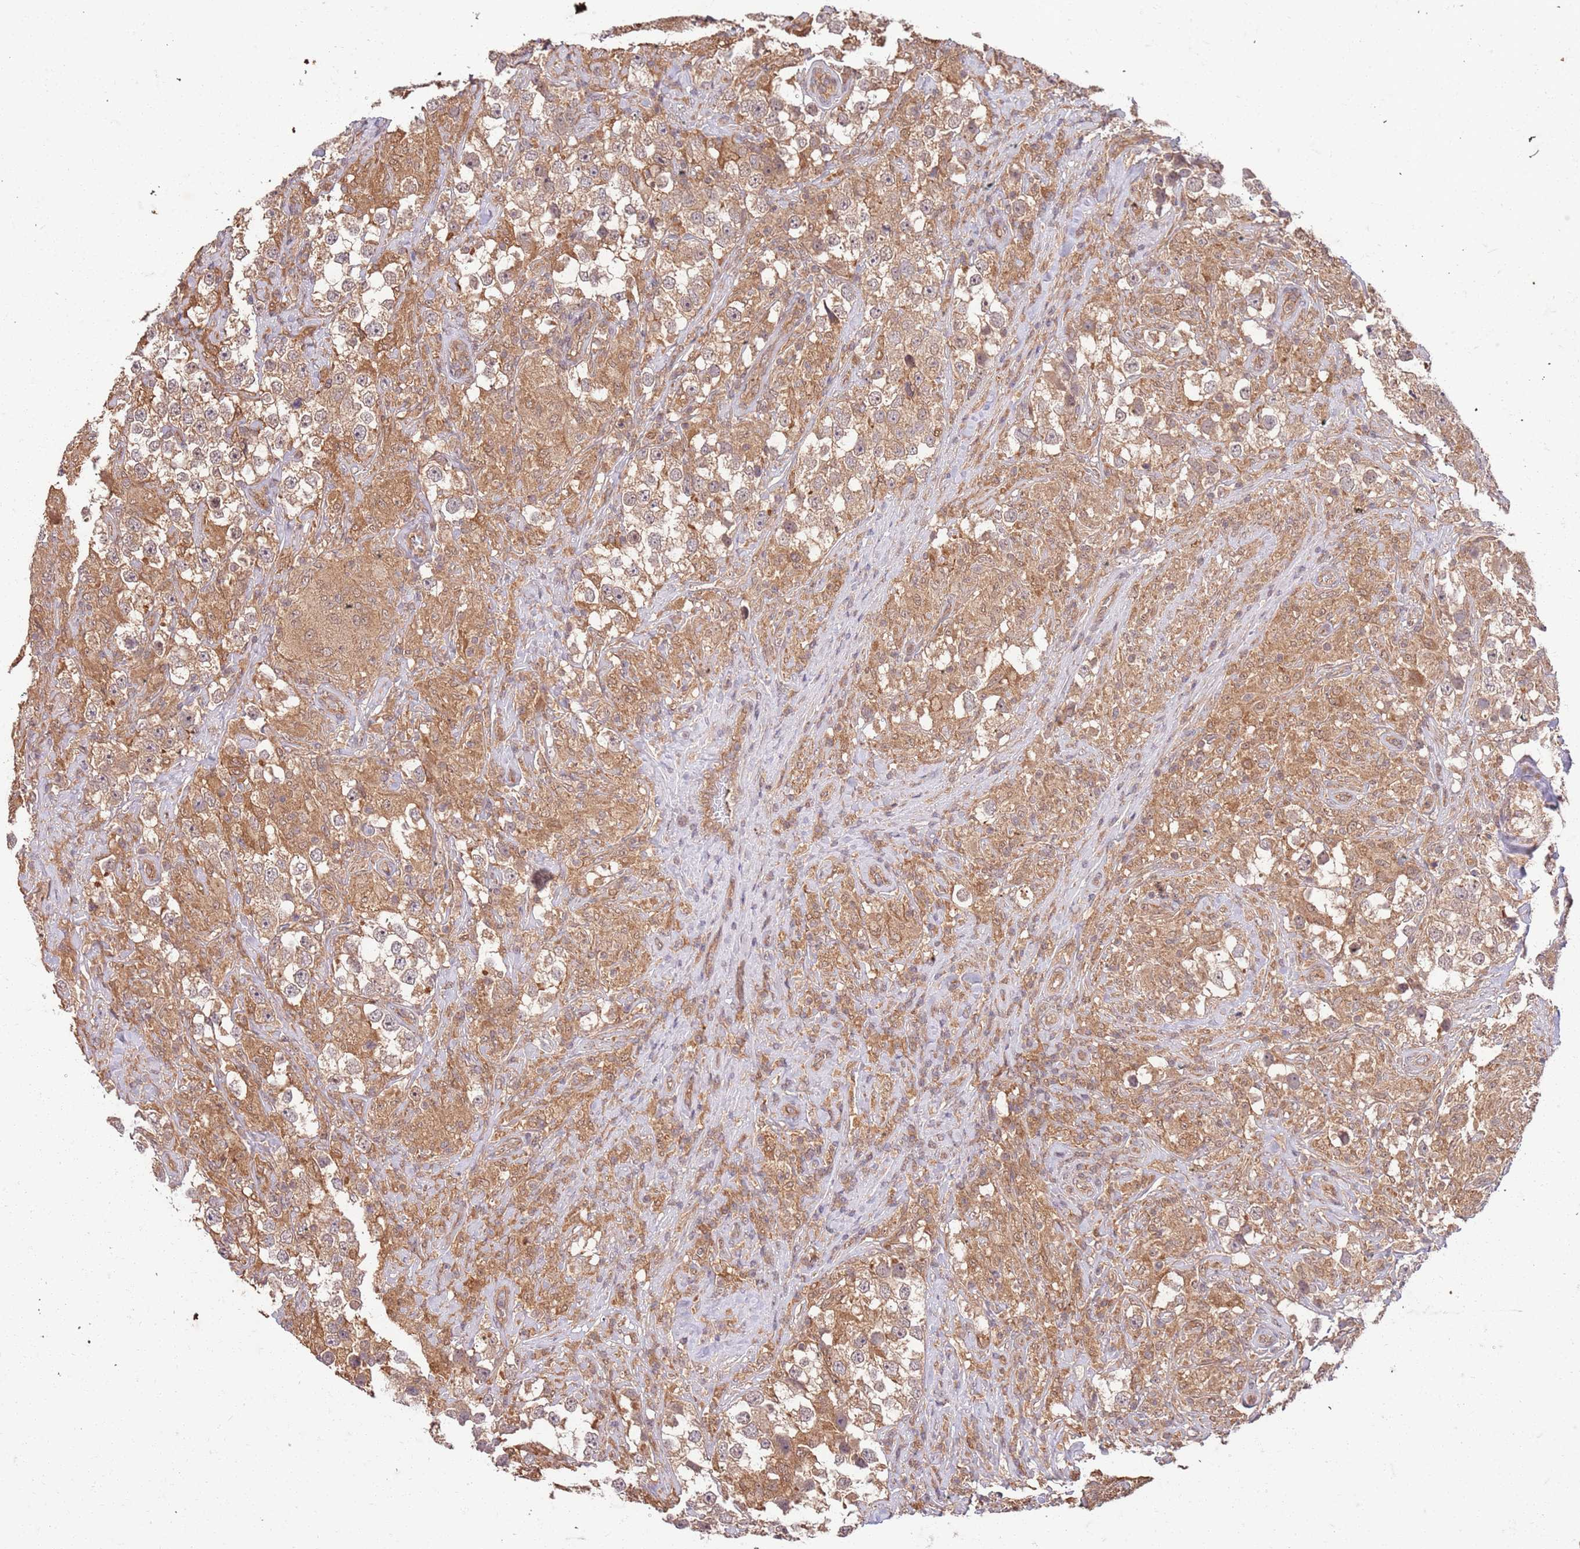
{"staining": {"intensity": "weak", "quantity": ">75%", "location": "cytoplasmic/membranous"}, "tissue": "testis cancer", "cell_type": "Tumor cells", "image_type": "cancer", "snomed": [{"axis": "morphology", "description": "Seminoma, NOS"}, {"axis": "topography", "description": "Testis"}], "caption": "Protein staining reveals weak cytoplasmic/membranous staining in approximately >75% of tumor cells in seminoma (testis). (DAB IHC, brown staining for protein, blue staining for nuclei).", "gene": "UBE3A", "patient": {"sex": "male", "age": 46}}